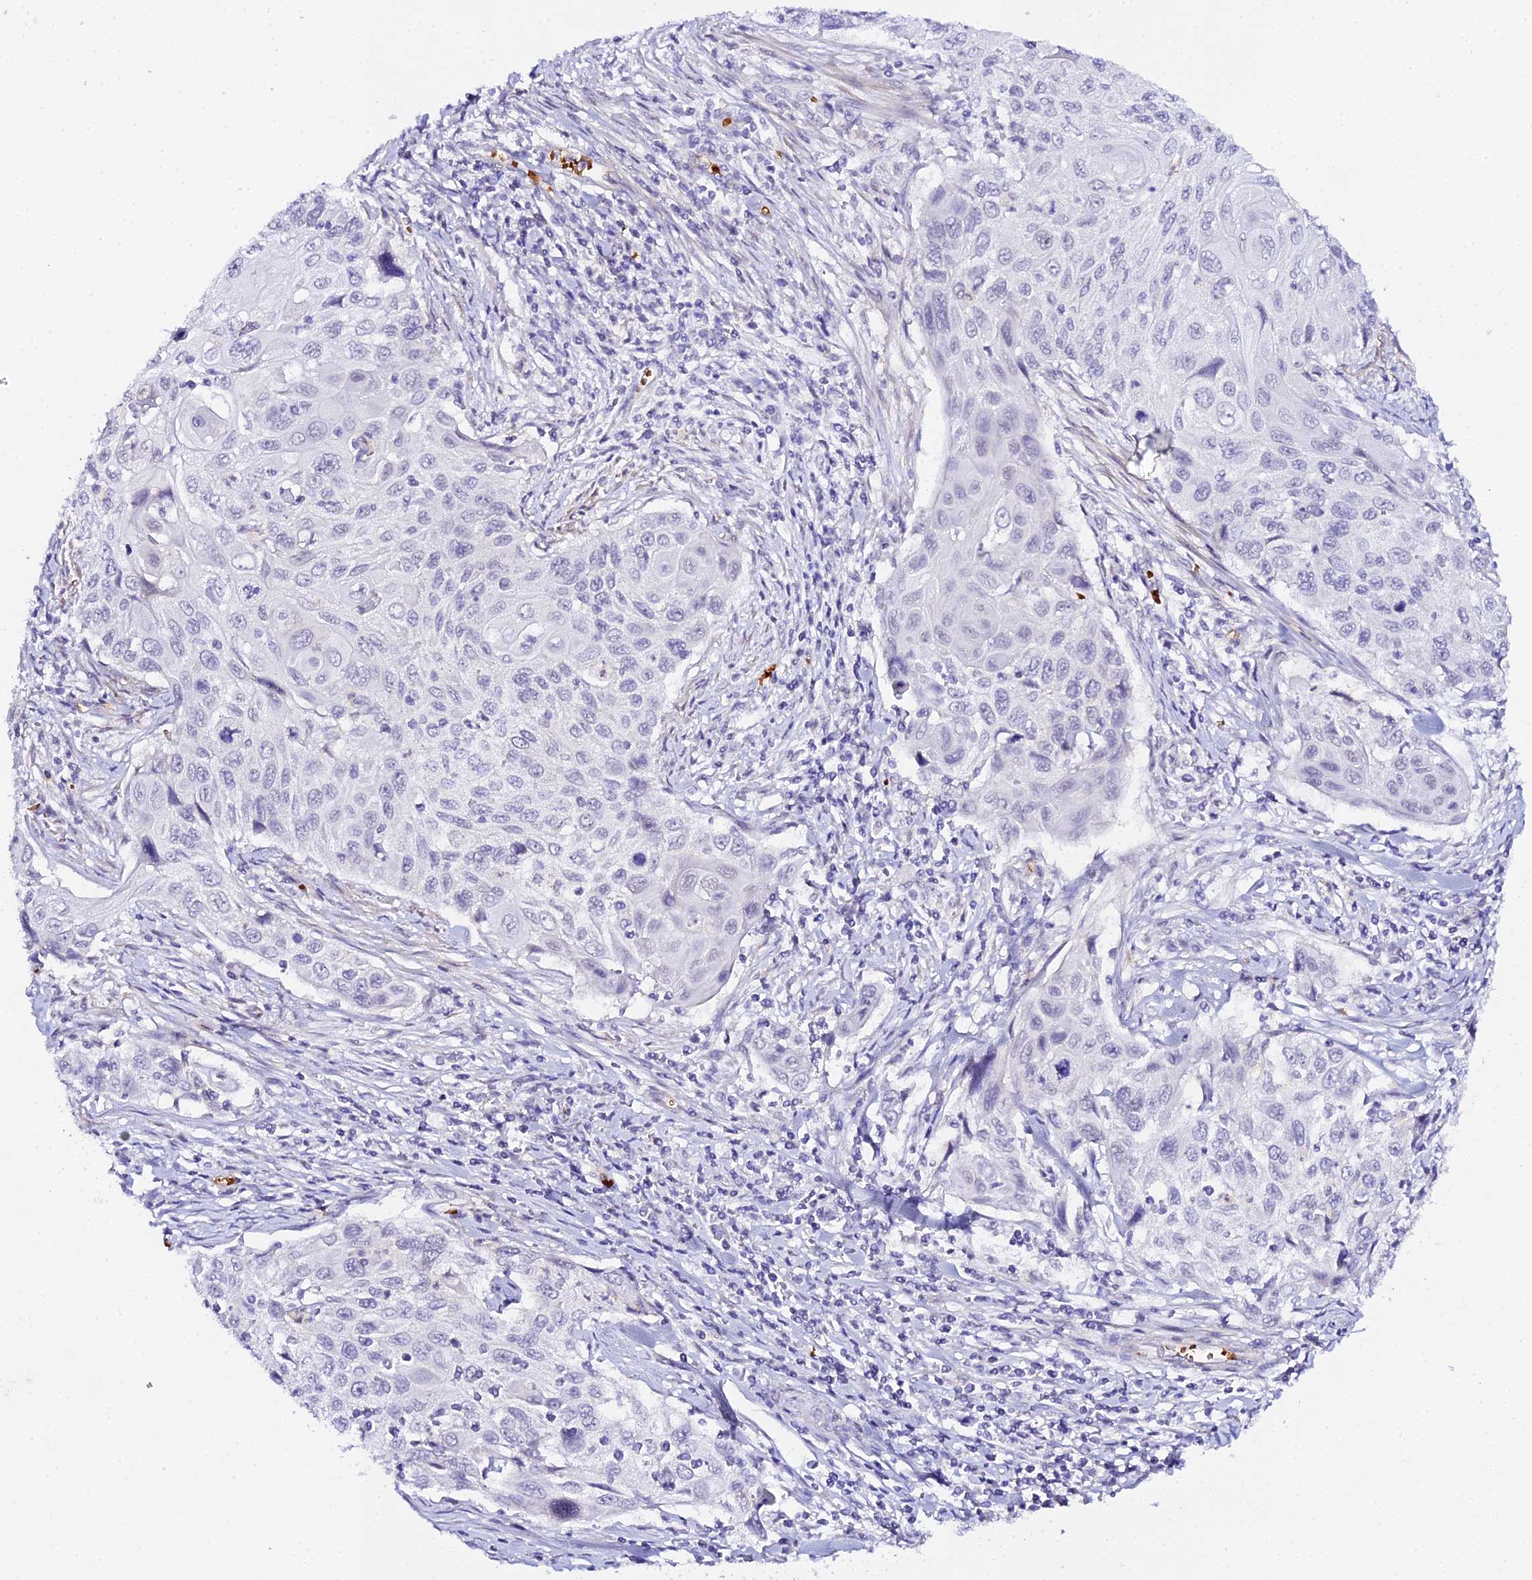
{"staining": {"intensity": "negative", "quantity": "none", "location": "none"}, "tissue": "cervical cancer", "cell_type": "Tumor cells", "image_type": "cancer", "snomed": [{"axis": "morphology", "description": "Squamous cell carcinoma, NOS"}, {"axis": "topography", "description": "Cervix"}], "caption": "High magnification brightfield microscopy of cervical cancer stained with DAB (3,3'-diaminobenzidine) (brown) and counterstained with hematoxylin (blue): tumor cells show no significant positivity.", "gene": "CFAP45", "patient": {"sex": "female", "age": 70}}